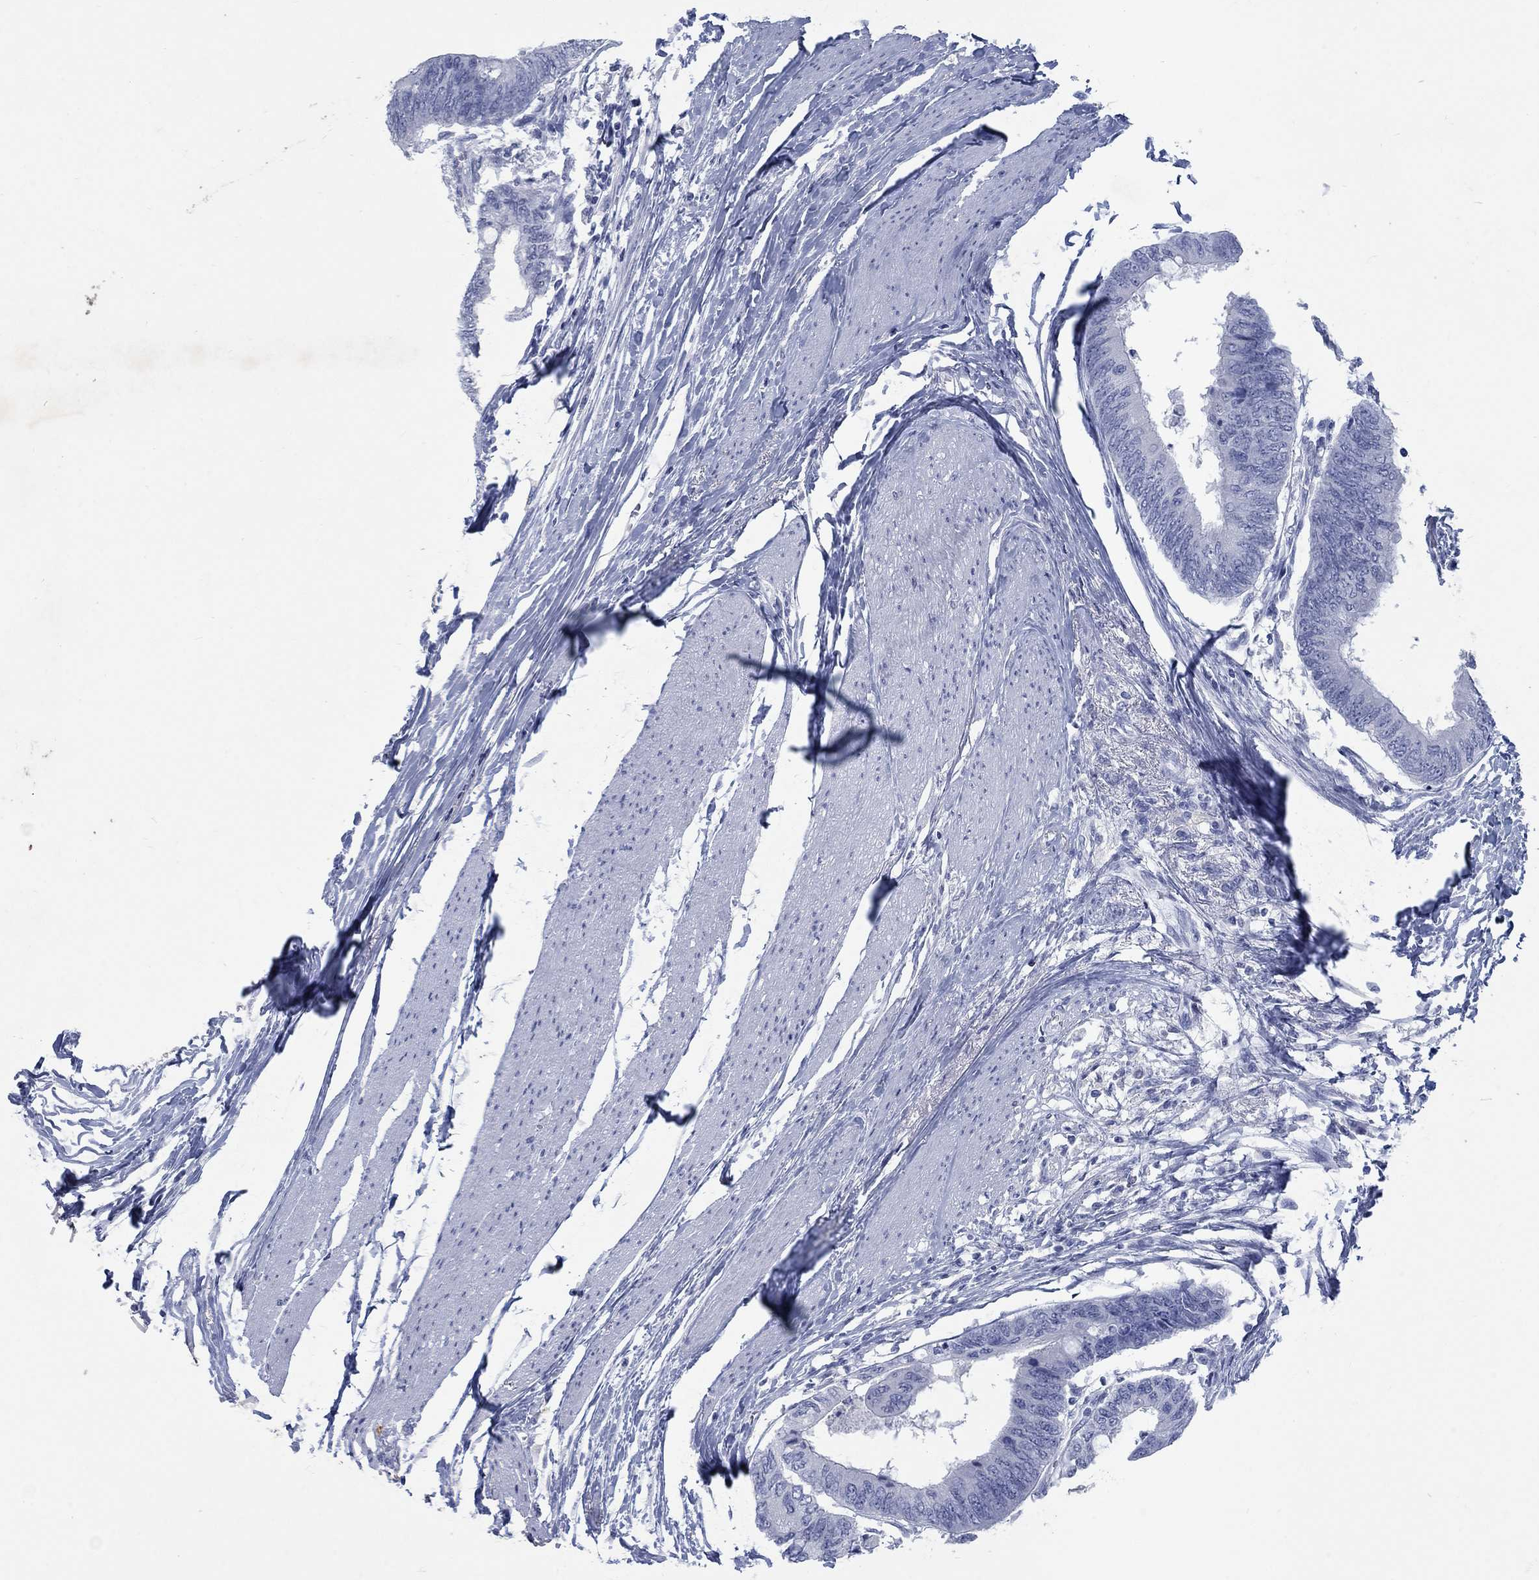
{"staining": {"intensity": "negative", "quantity": "none", "location": "none"}, "tissue": "colorectal cancer", "cell_type": "Tumor cells", "image_type": "cancer", "snomed": [{"axis": "morphology", "description": "Normal tissue, NOS"}, {"axis": "morphology", "description": "Adenocarcinoma, NOS"}, {"axis": "topography", "description": "Rectum"}, {"axis": "topography", "description": "Peripheral nerve tissue"}], "caption": "High magnification brightfield microscopy of adenocarcinoma (colorectal) stained with DAB (brown) and counterstained with hematoxylin (blue): tumor cells show no significant positivity. The staining is performed using DAB brown chromogen with nuclei counter-stained in using hematoxylin.", "gene": "RFTN2", "patient": {"sex": "male", "age": 92}}